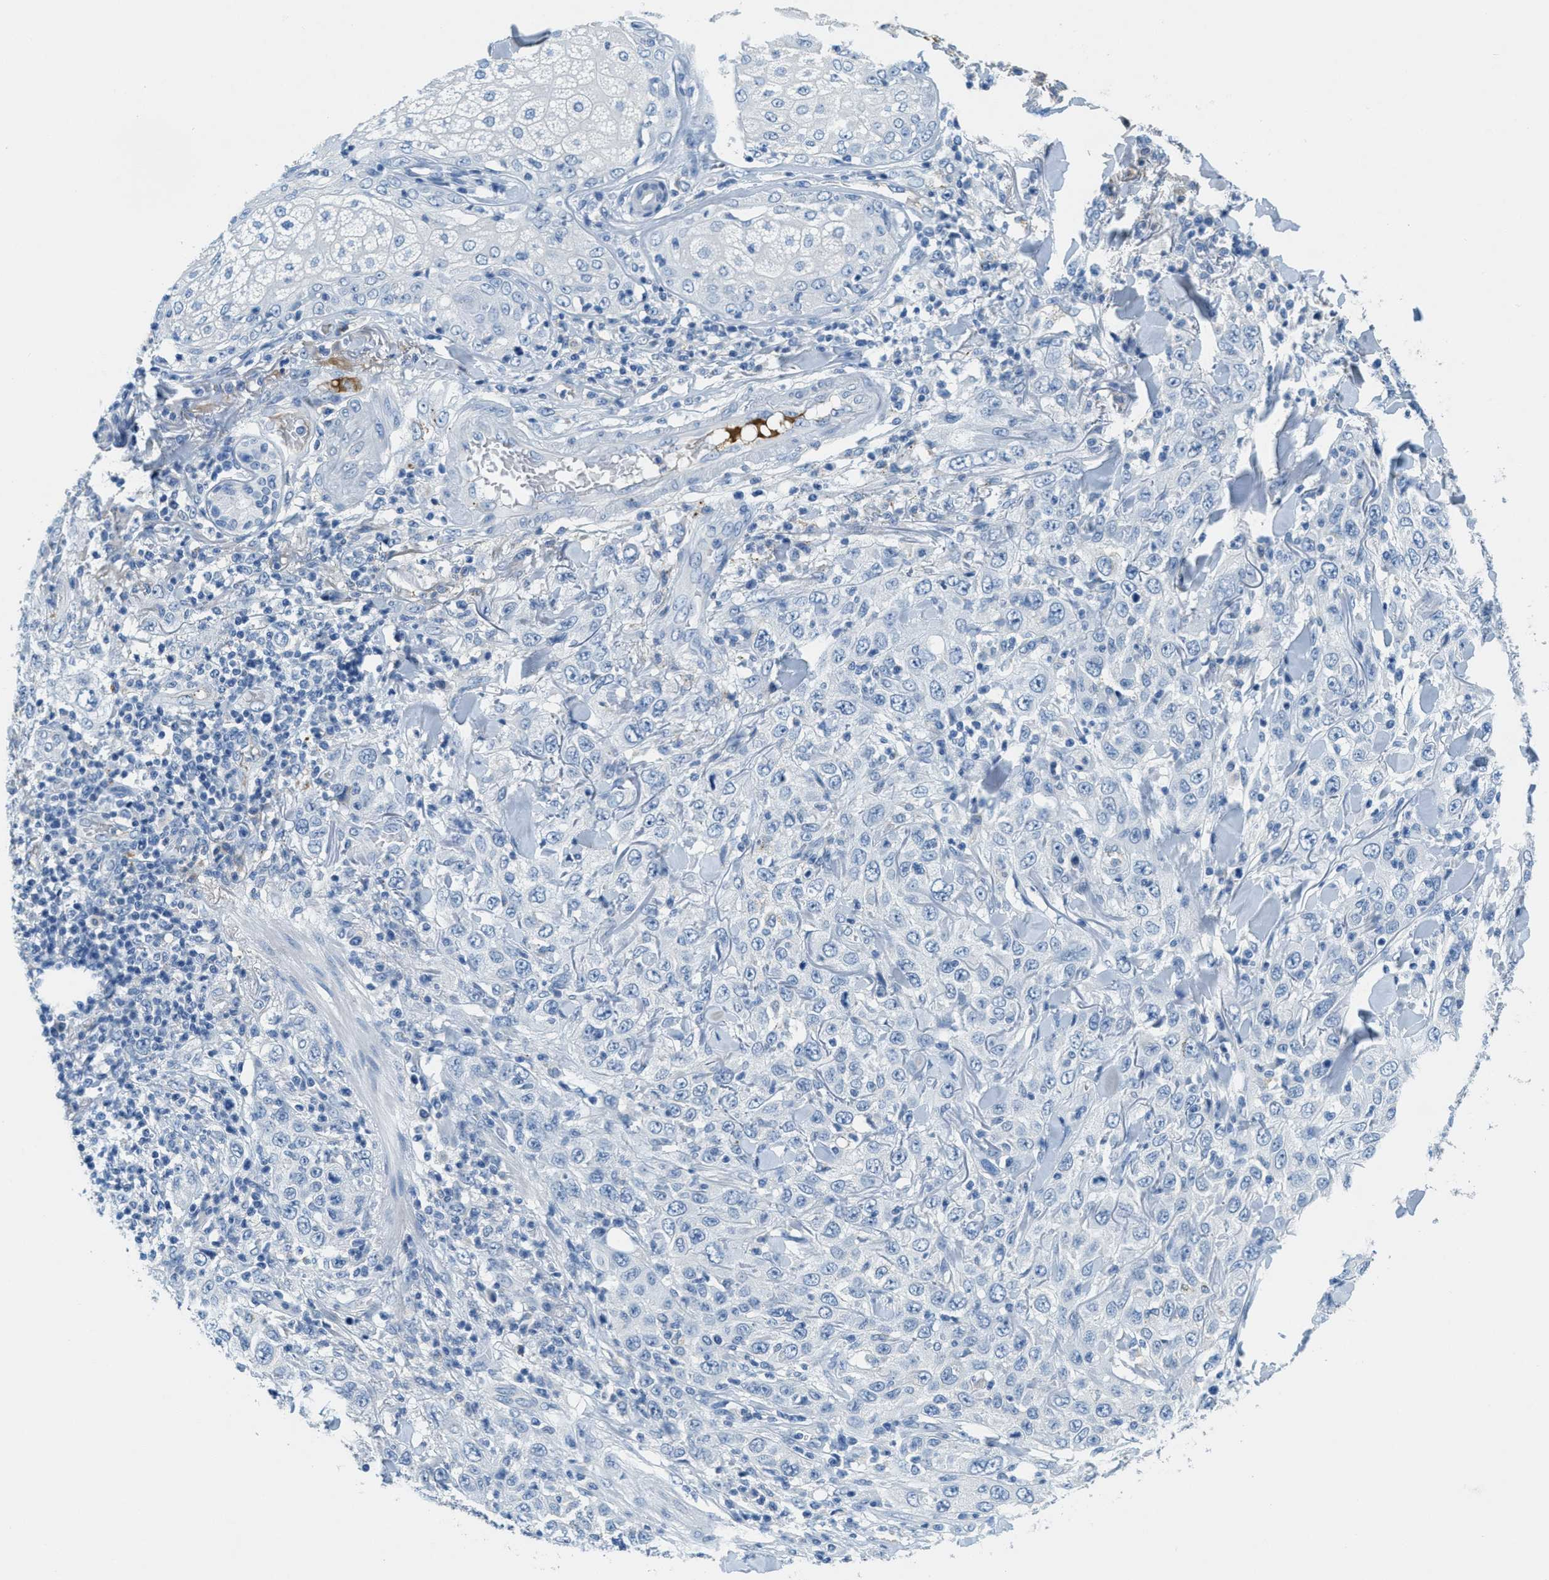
{"staining": {"intensity": "negative", "quantity": "none", "location": "none"}, "tissue": "skin cancer", "cell_type": "Tumor cells", "image_type": "cancer", "snomed": [{"axis": "morphology", "description": "Squamous cell carcinoma, NOS"}, {"axis": "topography", "description": "Skin"}], "caption": "The immunohistochemistry image has no significant expression in tumor cells of skin cancer (squamous cell carcinoma) tissue.", "gene": "A2M", "patient": {"sex": "female", "age": 88}}